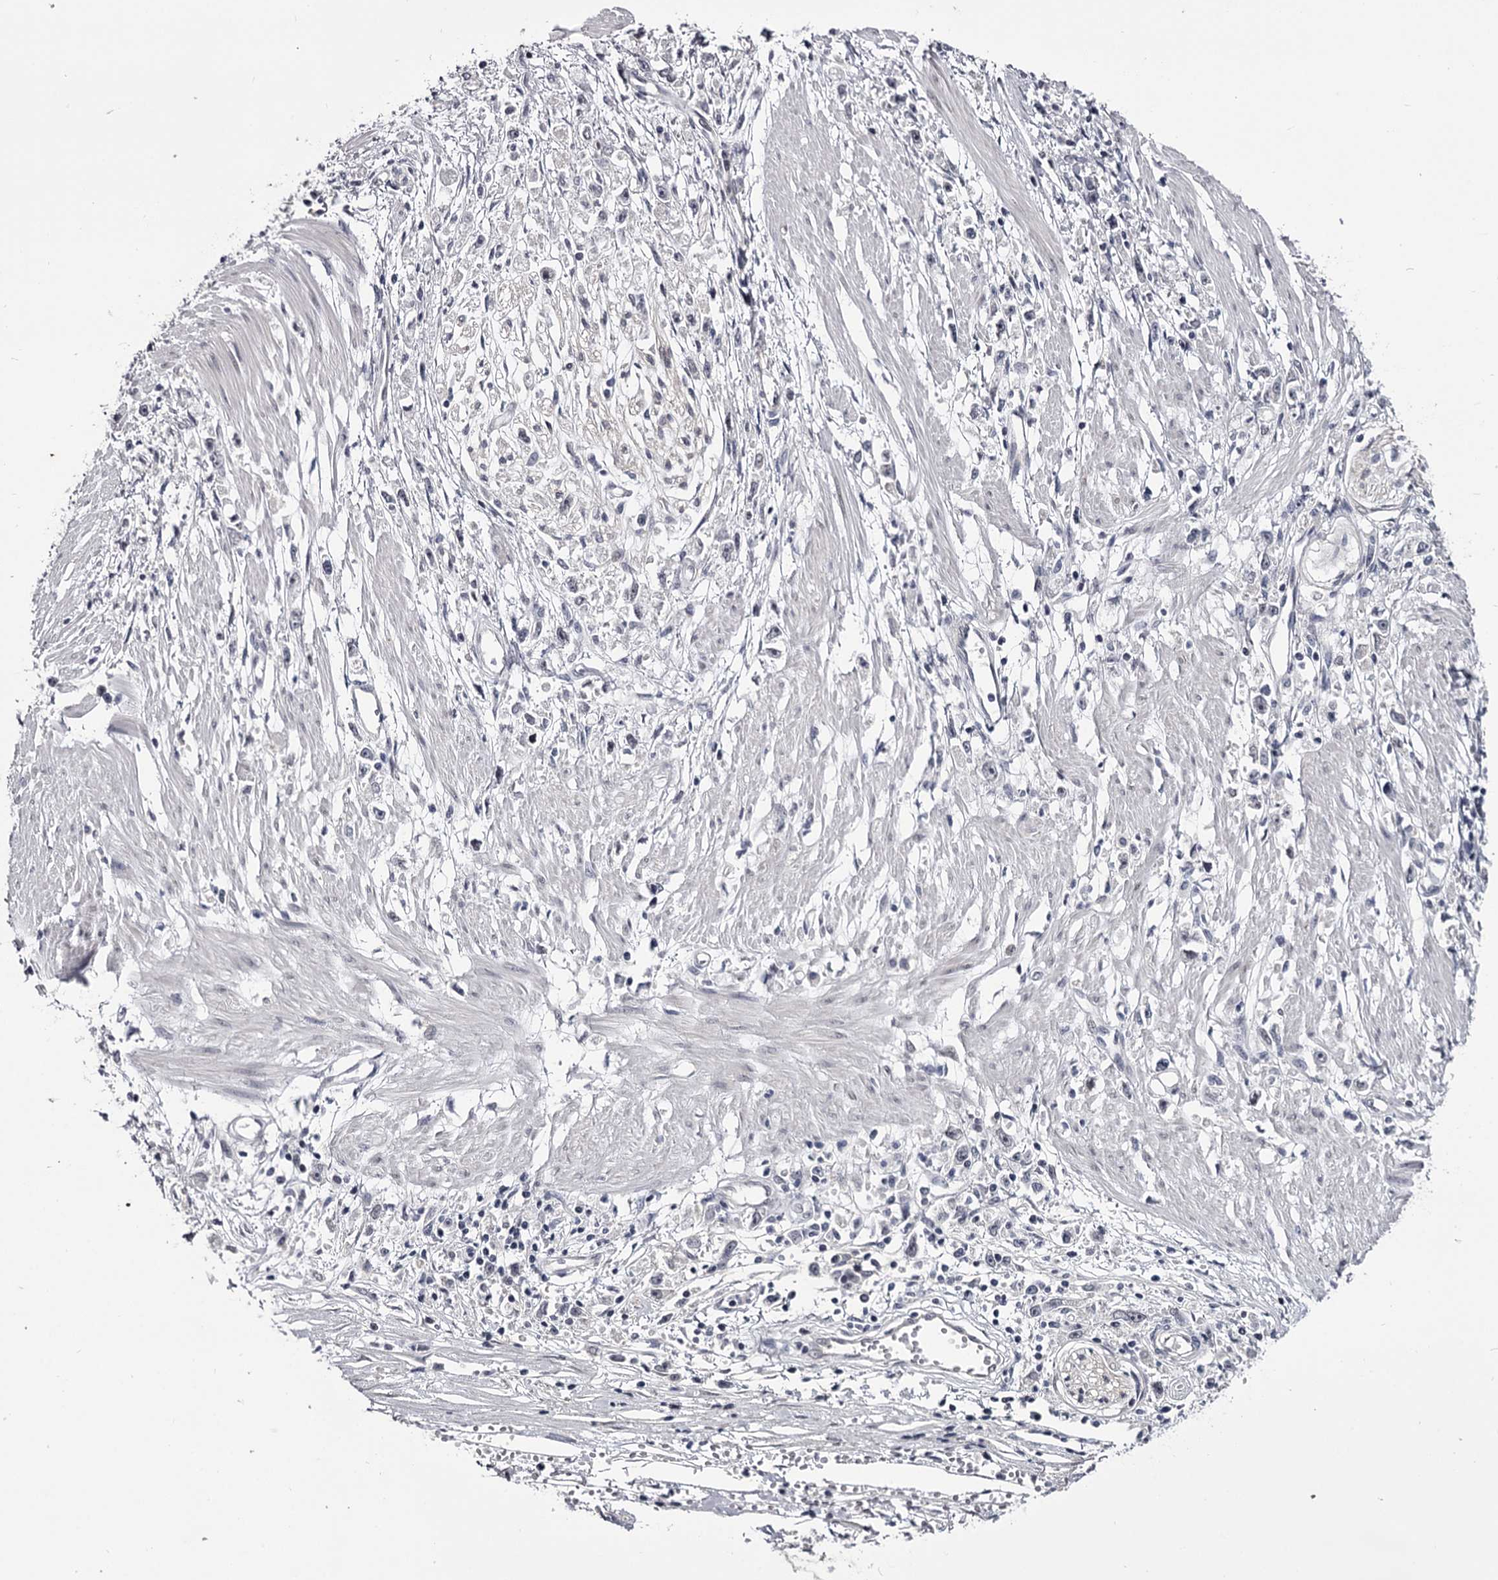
{"staining": {"intensity": "negative", "quantity": "none", "location": "none"}, "tissue": "stomach cancer", "cell_type": "Tumor cells", "image_type": "cancer", "snomed": [{"axis": "morphology", "description": "Adenocarcinoma, NOS"}, {"axis": "topography", "description": "Stomach"}], "caption": "This is an IHC micrograph of human stomach cancer. There is no staining in tumor cells.", "gene": "OVOL2", "patient": {"sex": "female", "age": 59}}